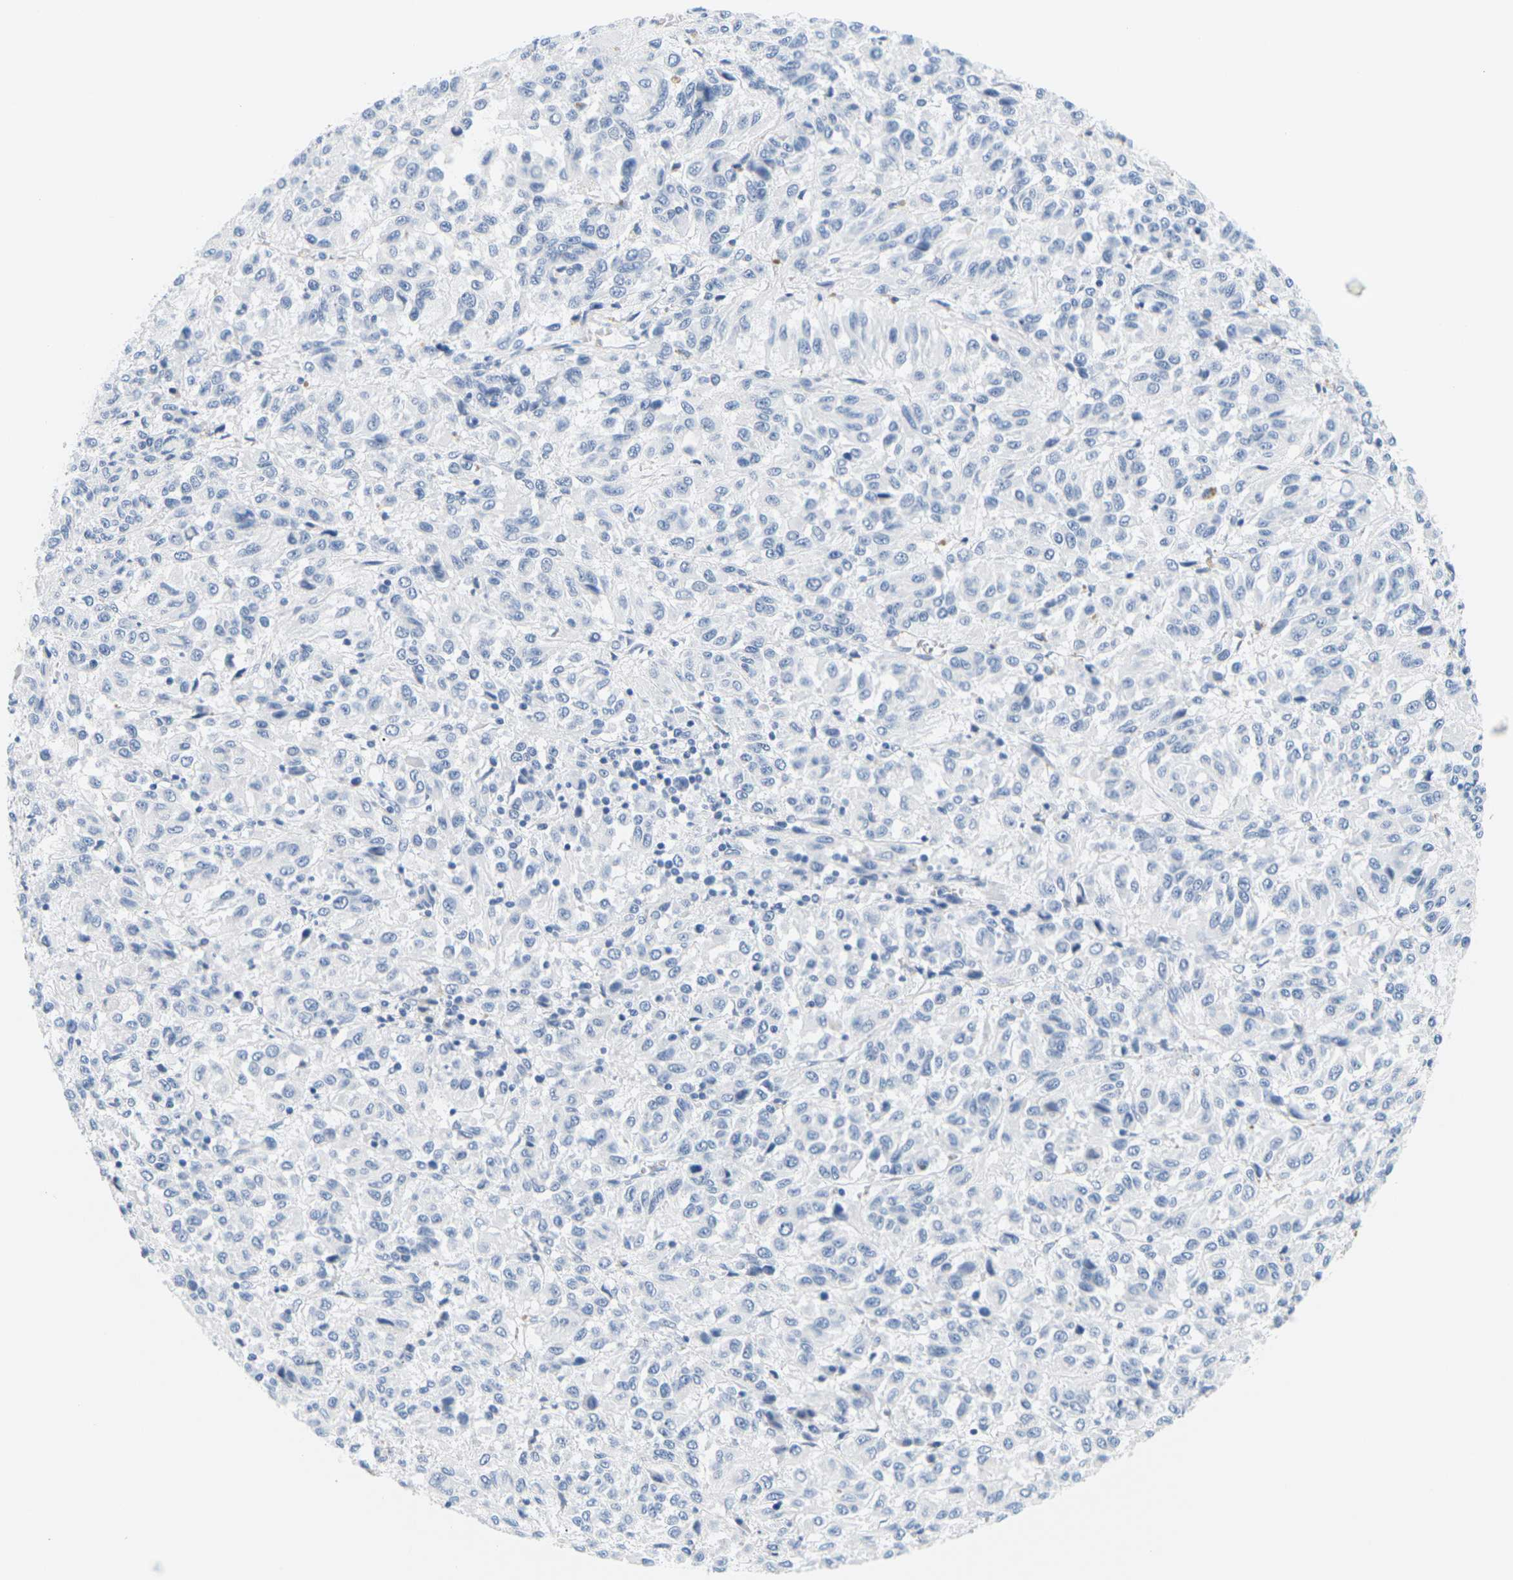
{"staining": {"intensity": "negative", "quantity": "none", "location": "none"}, "tissue": "melanoma", "cell_type": "Tumor cells", "image_type": "cancer", "snomed": [{"axis": "morphology", "description": "Malignant melanoma, Metastatic site"}, {"axis": "topography", "description": "Lung"}], "caption": "Immunohistochemistry (IHC) of melanoma exhibits no positivity in tumor cells. (DAB IHC, high magnification).", "gene": "APOB", "patient": {"sex": "male", "age": 64}}